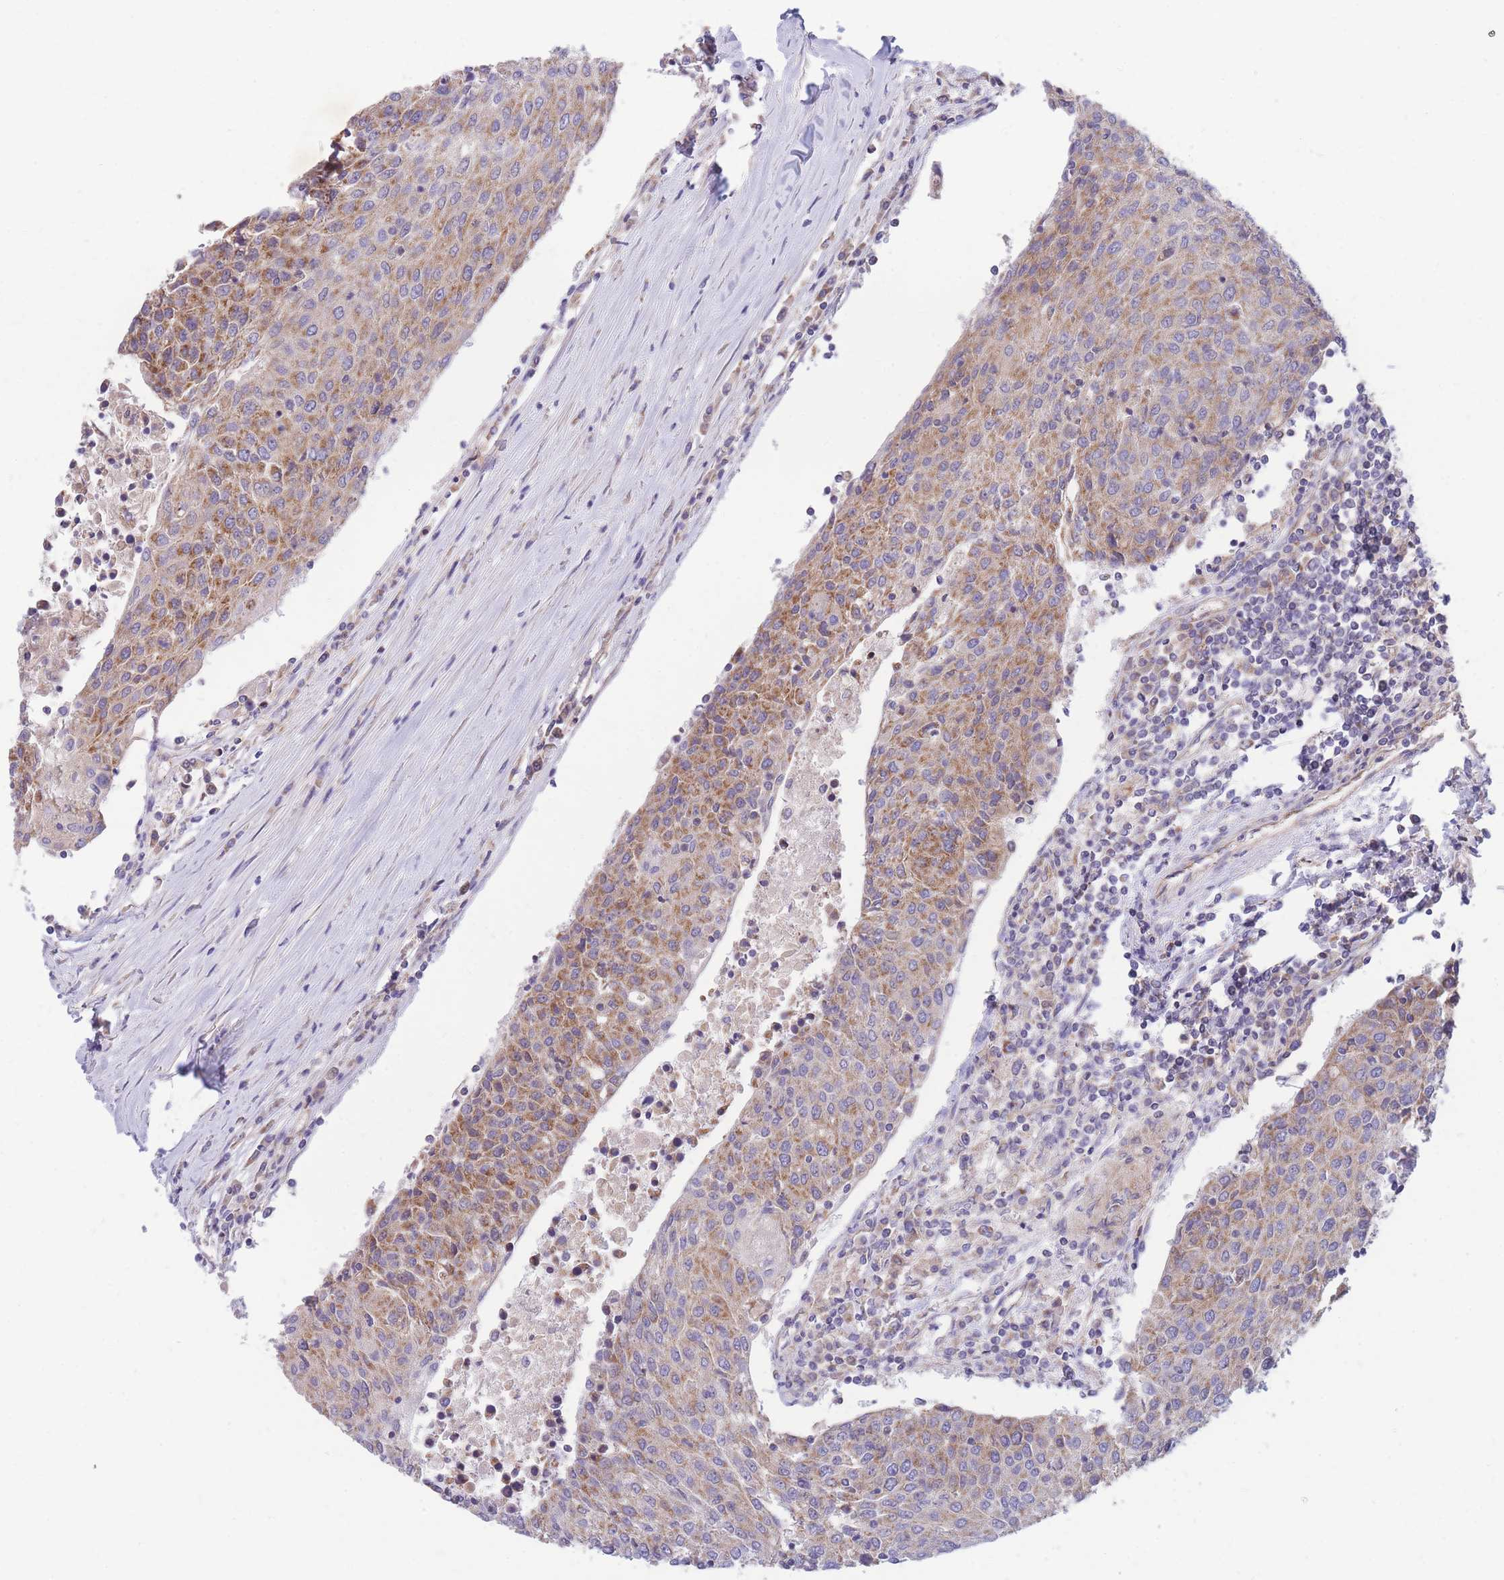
{"staining": {"intensity": "moderate", "quantity": "25%-75%", "location": "cytoplasmic/membranous"}, "tissue": "urothelial cancer", "cell_type": "Tumor cells", "image_type": "cancer", "snomed": [{"axis": "morphology", "description": "Urothelial carcinoma, High grade"}, {"axis": "topography", "description": "Urinary bladder"}], "caption": "There is medium levels of moderate cytoplasmic/membranous expression in tumor cells of urothelial cancer, as demonstrated by immunohistochemical staining (brown color).", "gene": "MRPS9", "patient": {"sex": "female", "age": 85}}